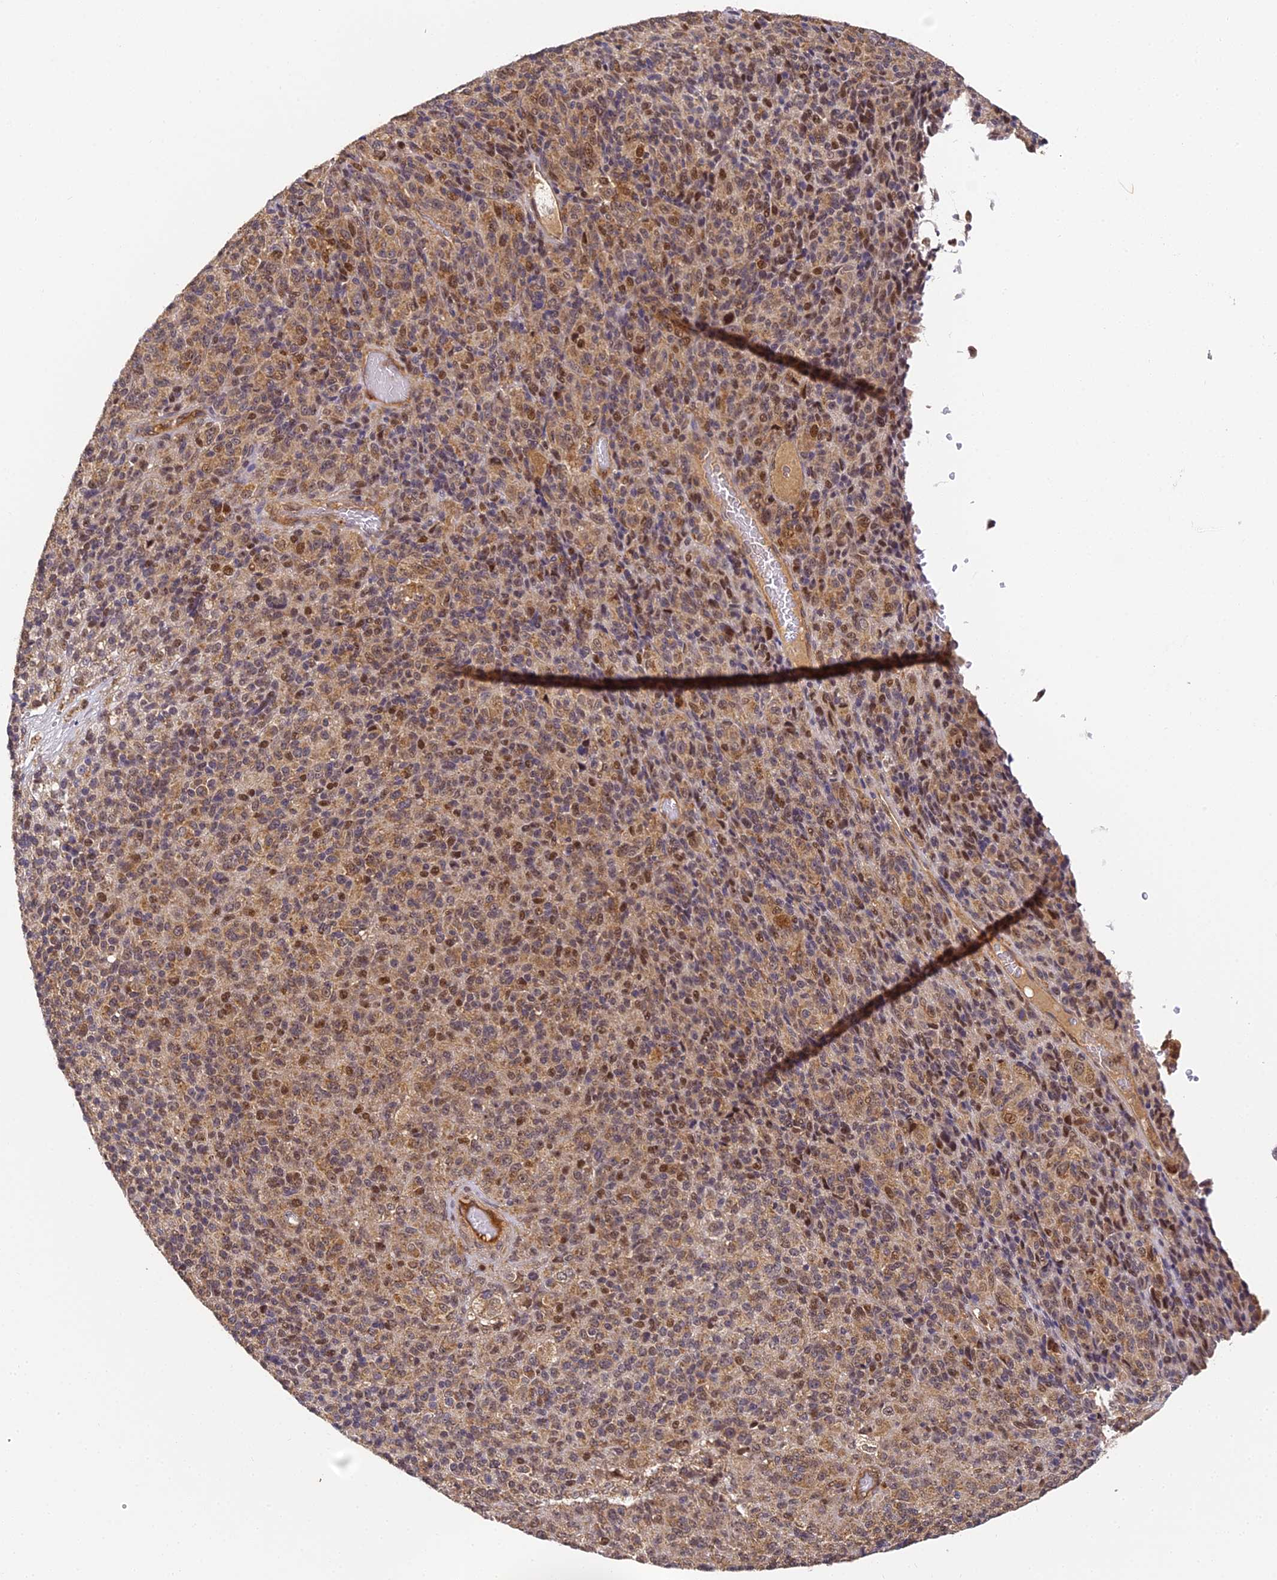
{"staining": {"intensity": "moderate", "quantity": "<25%", "location": "nuclear"}, "tissue": "melanoma", "cell_type": "Tumor cells", "image_type": "cancer", "snomed": [{"axis": "morphology", "description": "Malignant melanoma, Metastatic site"}, {"axis": "topography", "description": "Brain"}], "caption": "Immunohistochemistry staining of melanoma, which exhibits low levels of moderate nuclear expression in about <25% of tumor cells indicating moderate nuclear protein staining. The staining was performed using DAB (brown) for protein detection and nuclei were counterstained in hematoxylin (blue).", "gene": "ZNF443", "patient": {"sex": "female", "age": 56}}